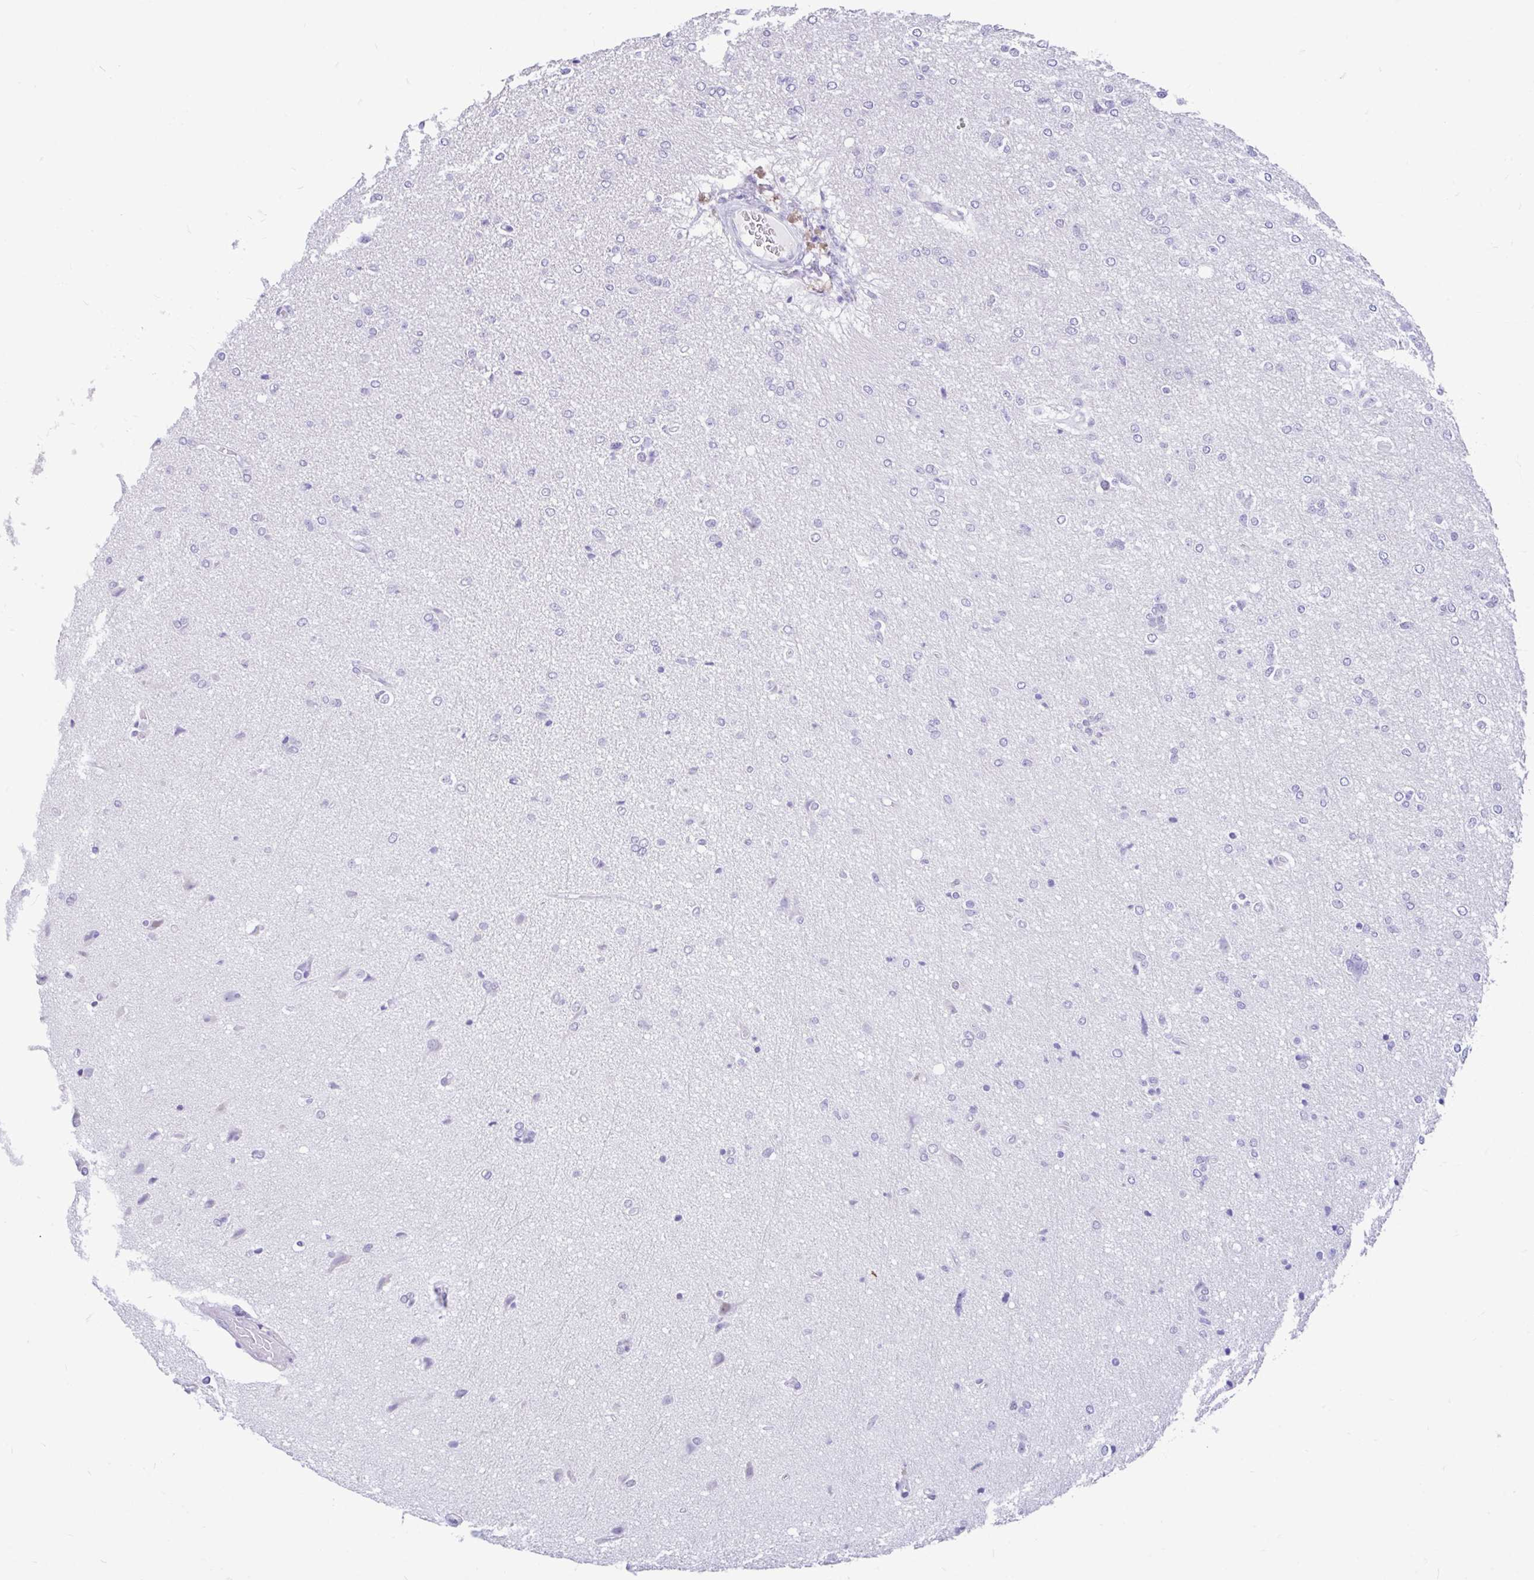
{"staining": {"intensity": "negative", "quantity": "none", "location": "none"}, "tissue": "glioma", "cell_type": "Tumor cells", "image_type": "cancer", "snomed": [{"axis": "morphology", "description": "Glioma, malignant, Low grade"}, {"axis": "topography", "description": "Brain"}], "caption": "The image demonstrates no significant expression in tumor cells of glioma.", "gene": "GLB1L2", "patient": {"sex": "male", "age": 26}}